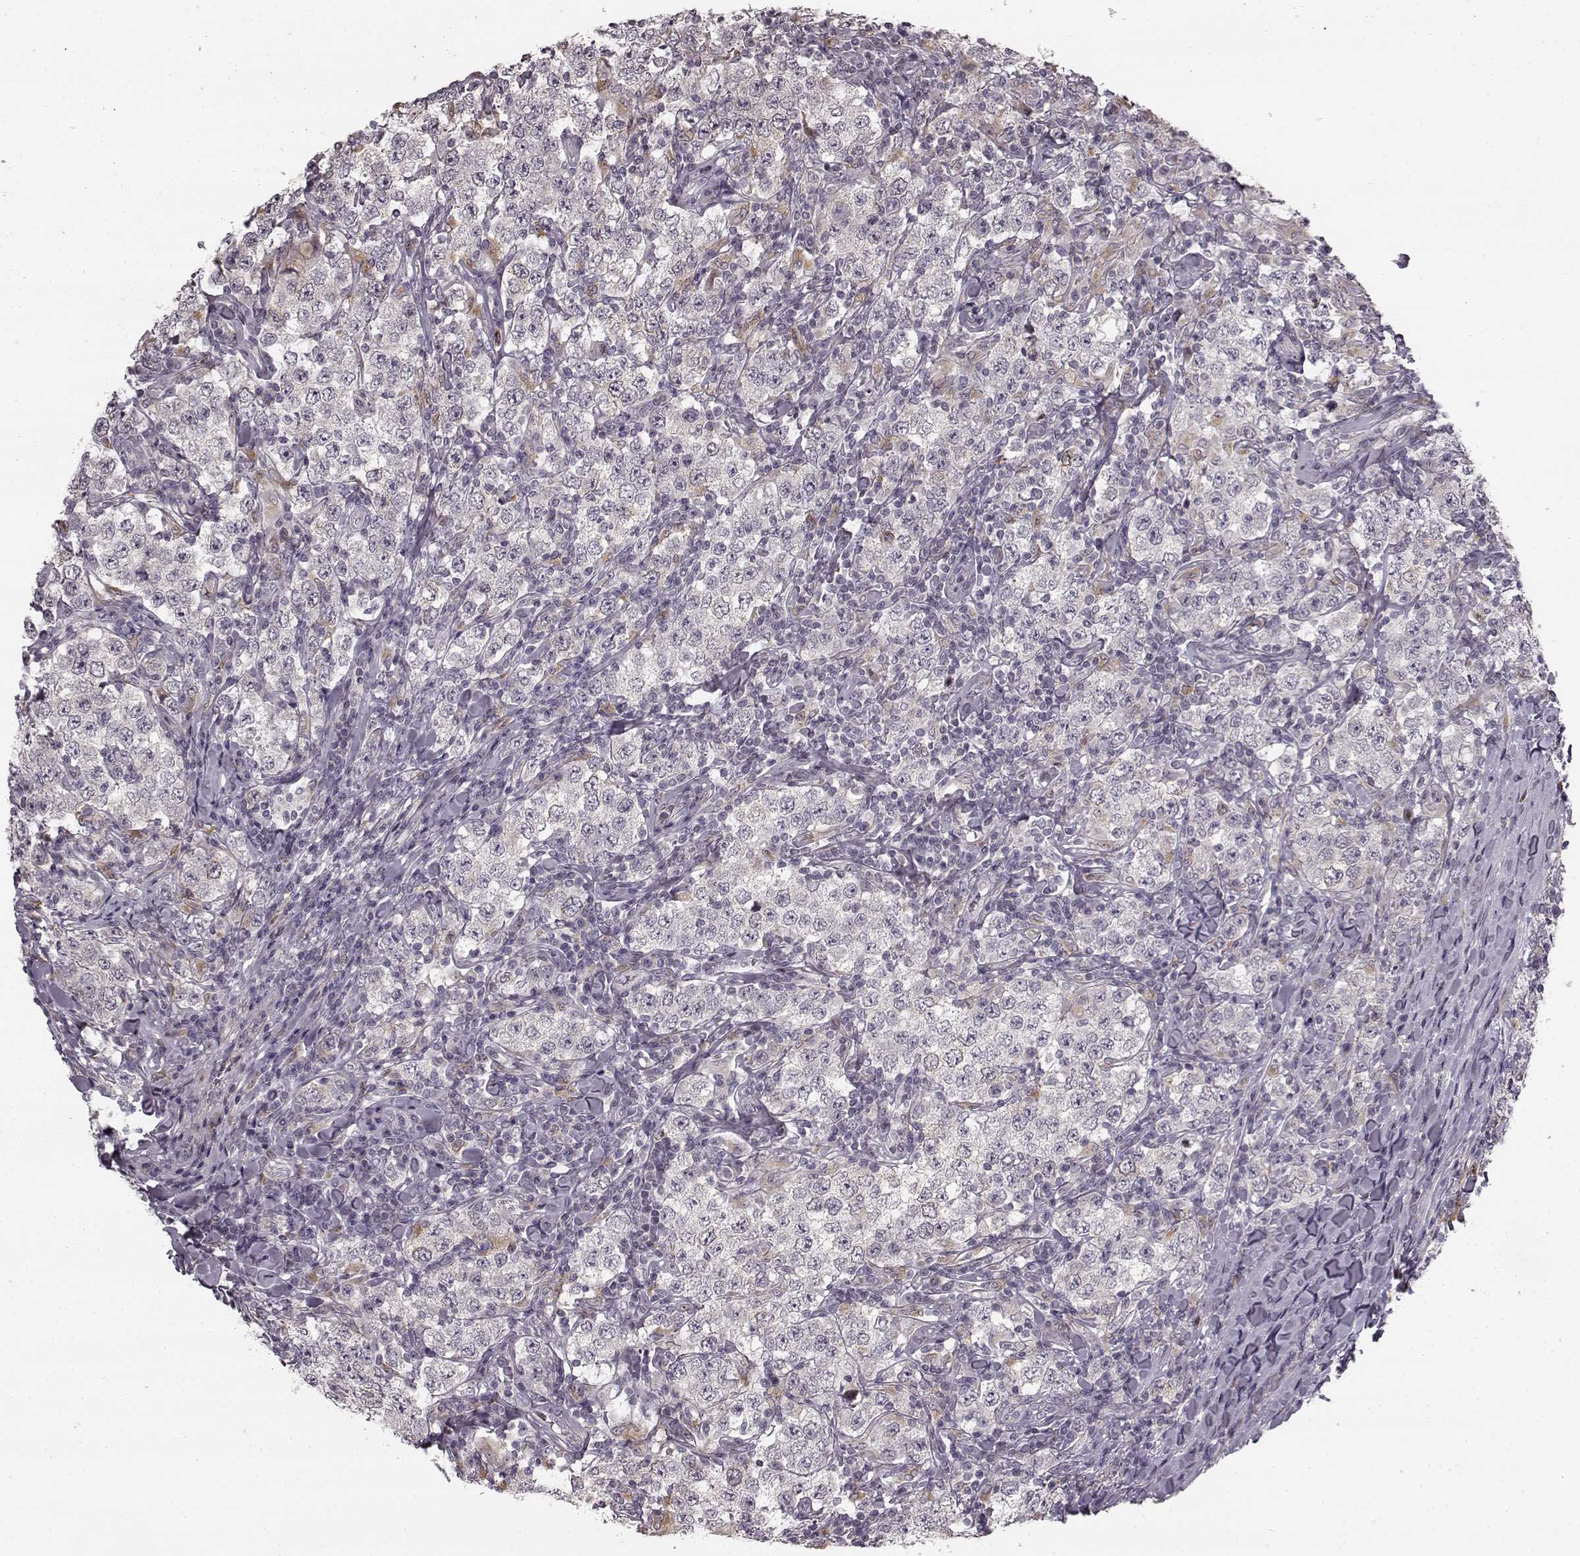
{"staining": {"intensity": "weak", "quantity": "<25%", "location": "cytoplasmic/membranous"}, "tissue": "testis cancer", "cell_type": "Tumor cells", "image_type": "cancer", "snomed": [{"axis": "morphology", "description": "Seminoma, NOS"}, {"axis": "morphology", "description": "Carcinoma, Embryonal, NOS"}, {"axis": "topography", "description": "Testis"}], "caption": "Protein analysis of testis cancer (seminoma) demonstrates no significant staining in tumor cells. (DAB immunohistochemistry with hematoxylin counter stain).", "gene": "HMMR", "patient": {"sex": "male", "age": 41}}